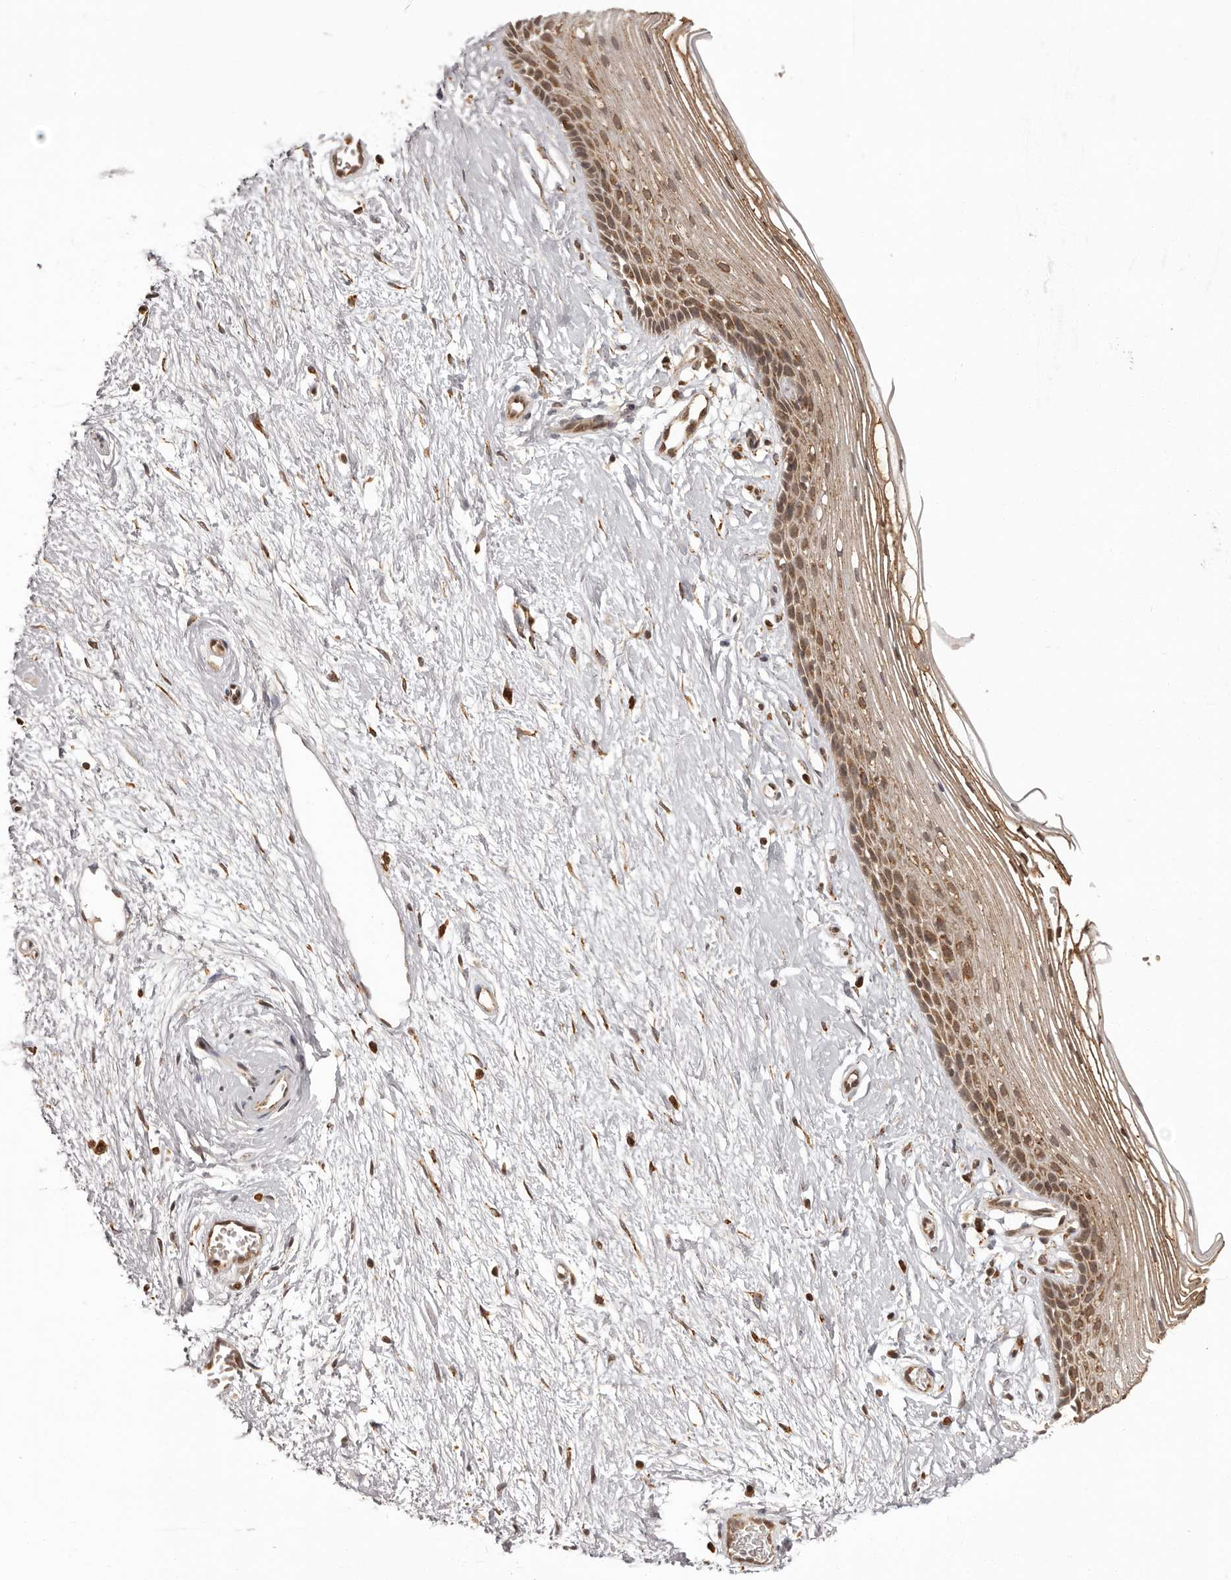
{"staining": {"intensity": "moderate", "quantity": ">75%", "location": "cytoplasmic/membranous,nuclear"}, "tissue": "vagina", "cell_type": "Squamous epithelial cells", "image_type": "normal", "snomed": [{"axis": "morphology", "description": "Normal tissue, NOS"}, {"axis": "topography", "description": "Vagina"}], "caption": "Immunohistochemical staining of normal vagina demonstrates >75% levels of moderate cytoplasmic/membranous,nuclear protein positivity in approximately >75% of squamous epithelial cells.", "gene": "IL32", "patient": {"sex": "female", "age": 46}}